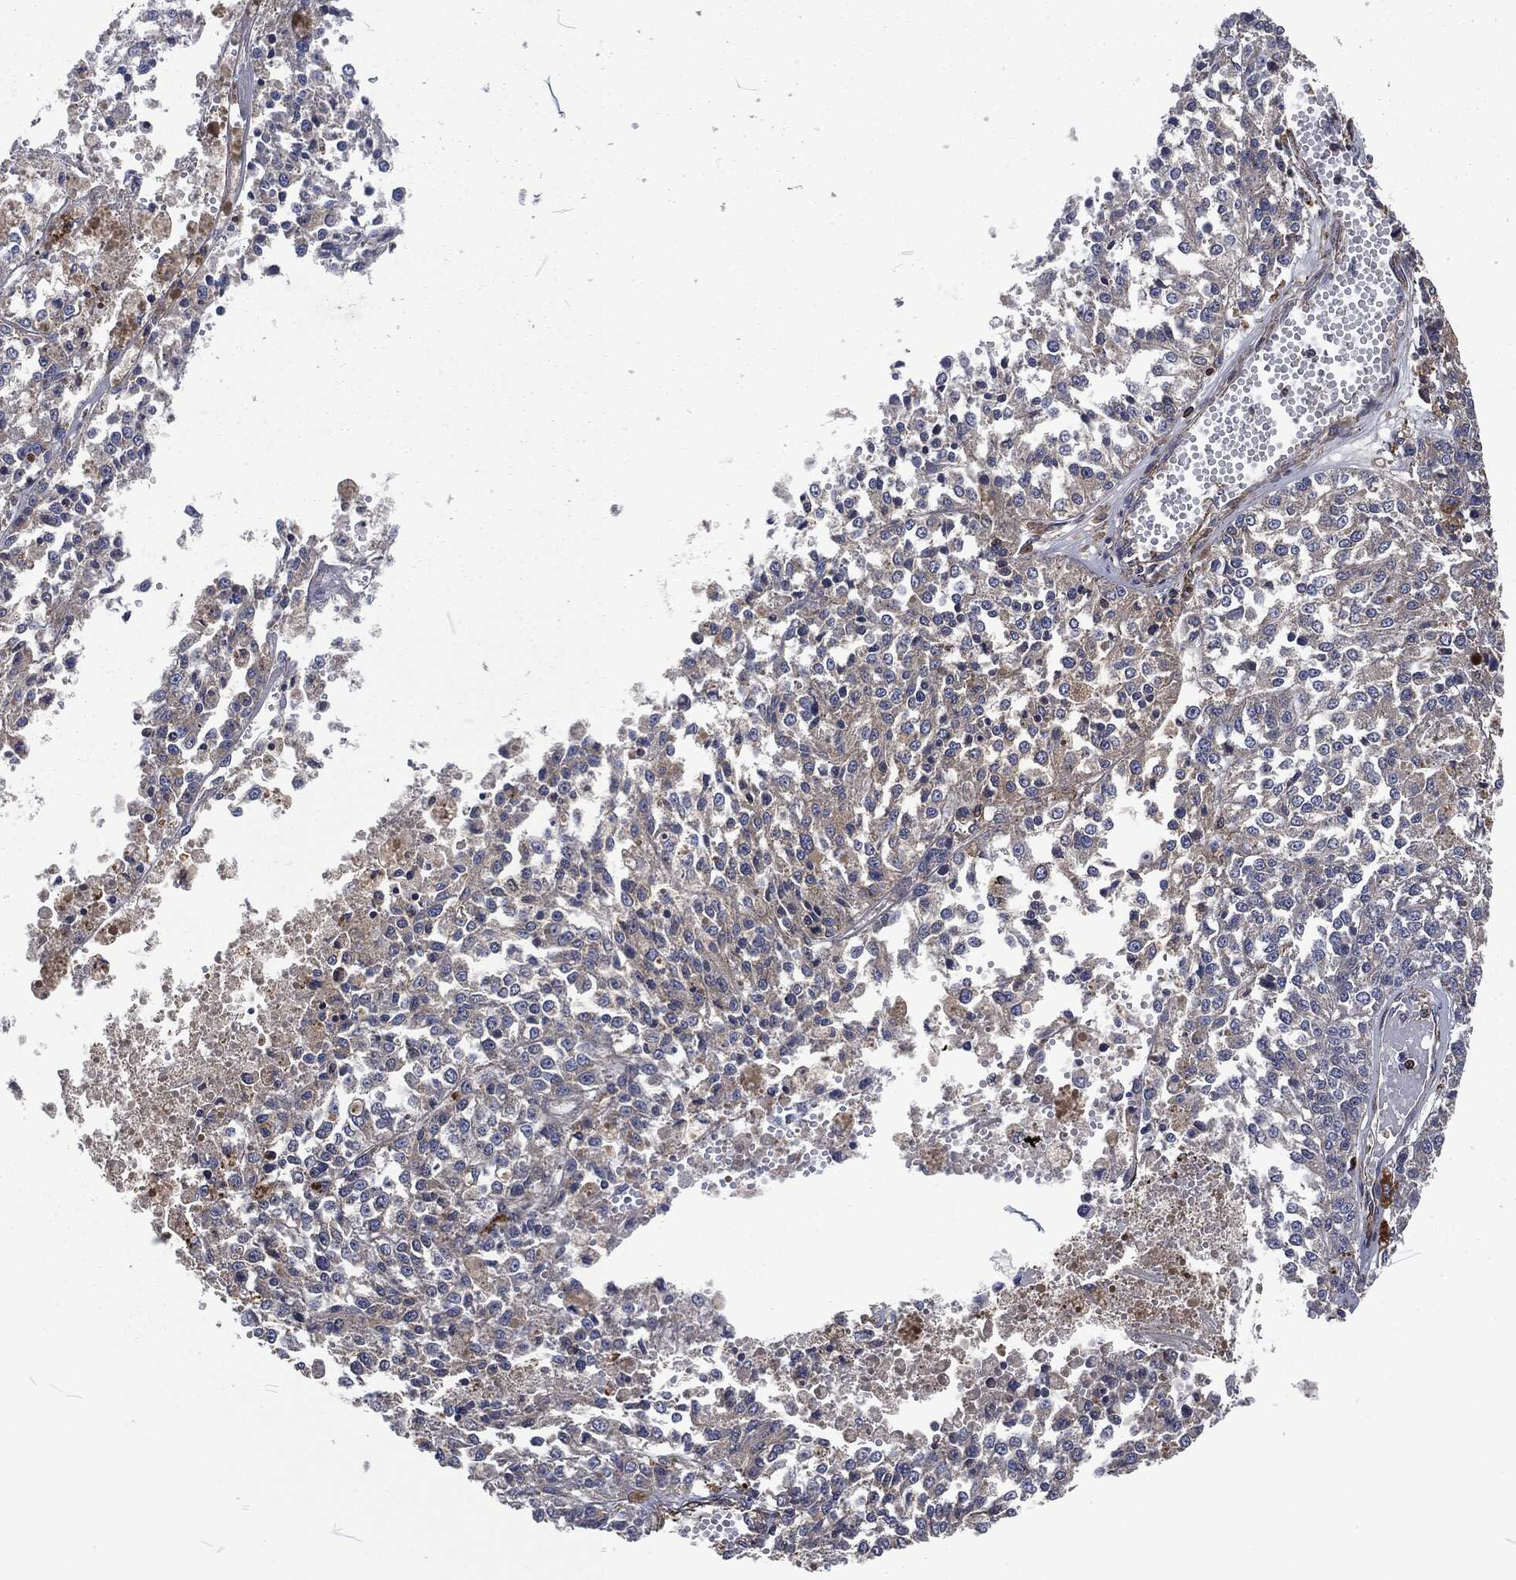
{"staining": {"intensity": "negative", "quantity": "none", "location": "none"}, "tissue": "melanoma", "cell_type": "Tumor cells", "image_type": "cancer", "snomed": [{"axis": "morphology", "description": "Malignant melanoma, Metastatic site"}, {"axis": "topography", "description": "Lymph node"}], "caption": "Immunohistochemical staining of human melanoma reveals no significant staining in tumor cells.", "gene": "LGALS9", "patient": {"sex": "female", "age": 64}}